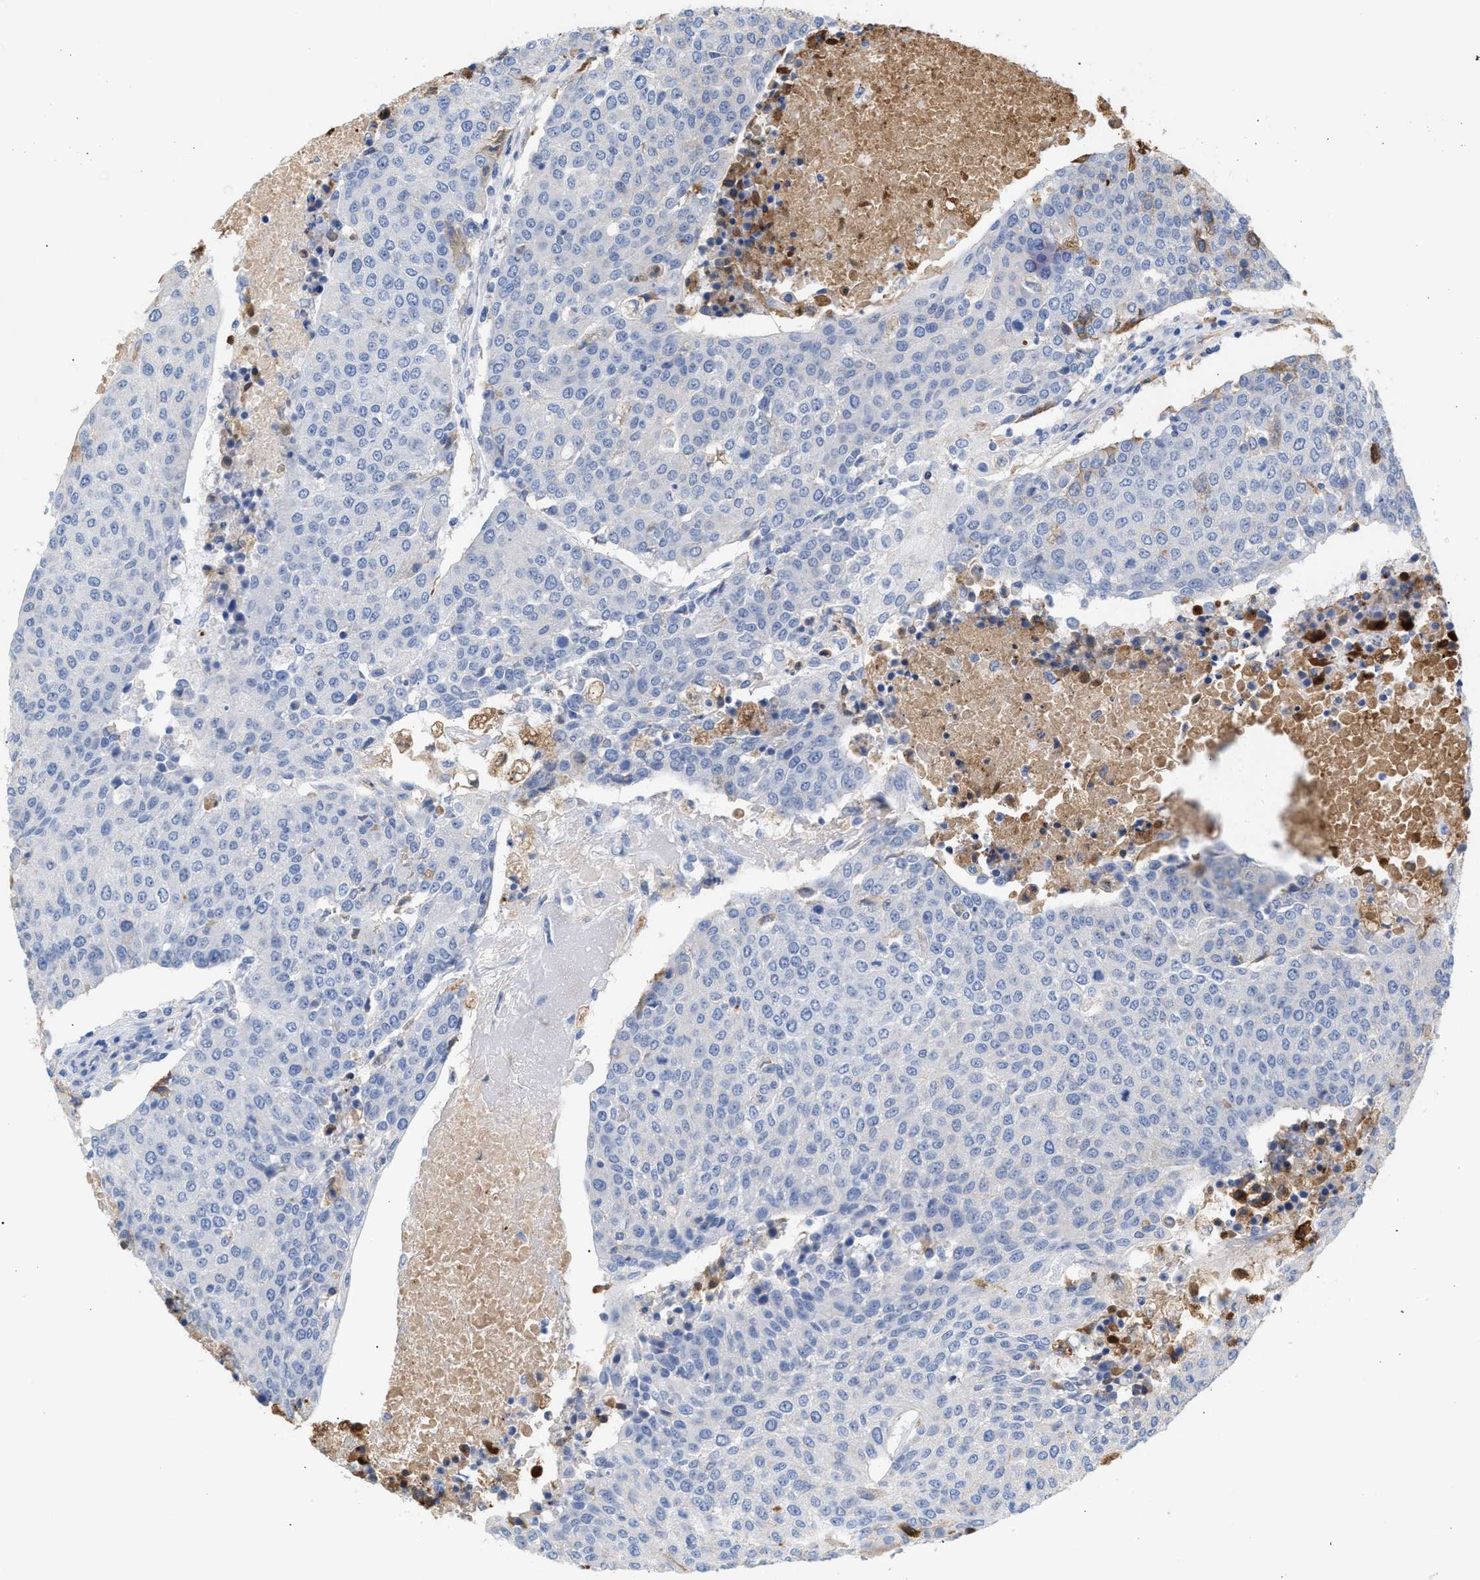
{"staining": {"intensity": "negative", "quantity": "none", "location": "none"}, "tissue": "urothelial cancer", "cell_type": "Tumor cells", "image_type": "cancer", "snomed": [{"axis": "morphology", "description": "Urothelial carcinoma, High grade"}, {"axis": "topography", "description": "Urinary bladder"}], "caption": "This histopathology image is of urothelial cancer stained with immunohistochemistry (IHC) to label a protein in brown with the nuclei are counter-stained blue. There is no positivity in tumor cells.", "gene": "APOH", "patient": {"sex": "female", "age": 85}}